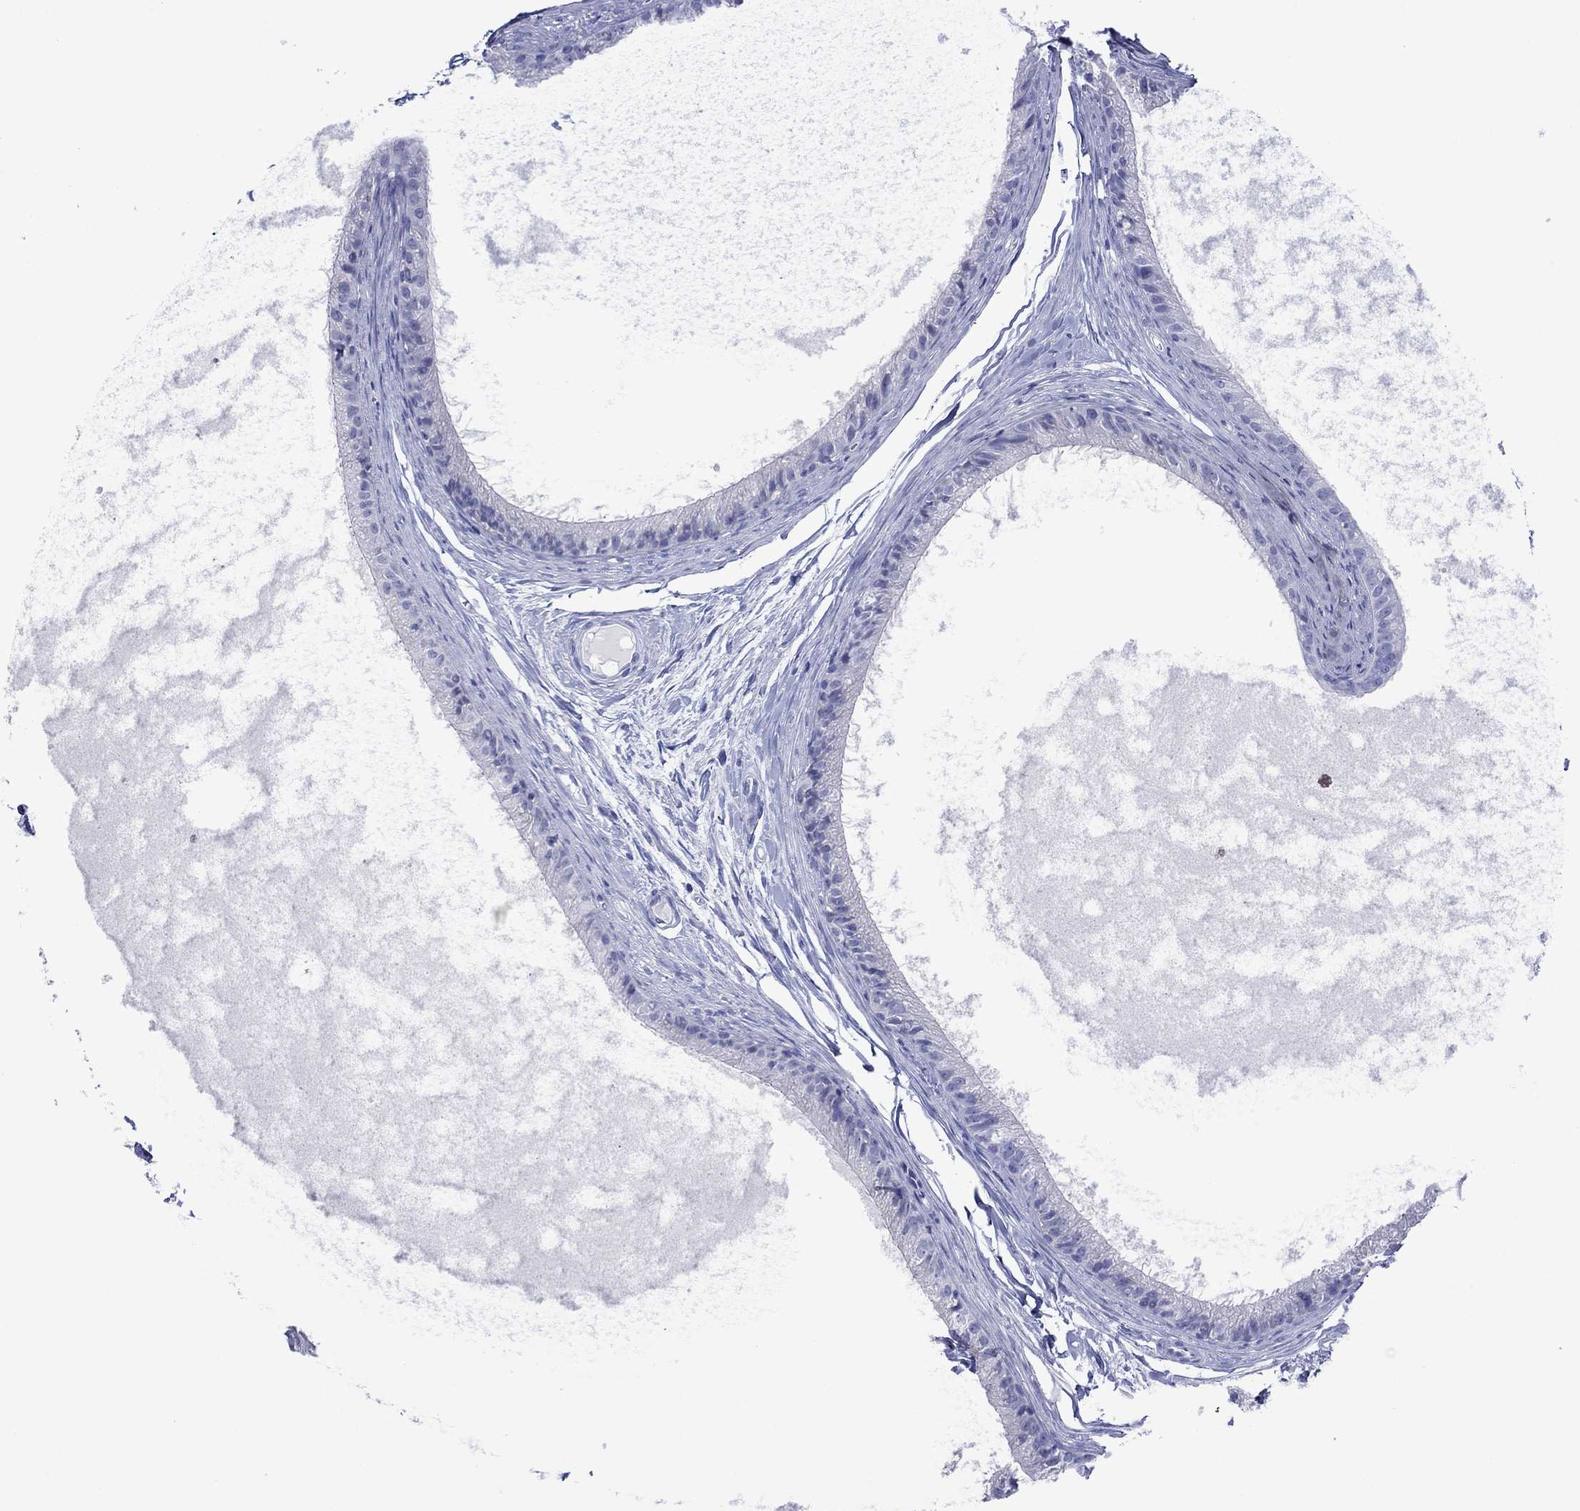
{"staining": {"intensity": "negative", "quantity": "none", "location": "none"}, "tissue": "epididymis", "cell_type": "Glandular cells", "image_type": "normal", "snomed": [{"axis": "morphology", "description": "Normal tissue, NOS"}, {"axis": "topography", "description": "Epididymis"}], "caption": "DAB immunohistochemical staining of benign human epididymis reveals no significant positivity in glandular cells. The staining was performed using DAB (3,3'-diaminobenzidine) to visualize the protein expression in brown, while the nuclei were stained in blue with hematoxylin (Magnification: 20x).", "gene": "MLANA", "patient": {"sex": "male", "age": 51}}